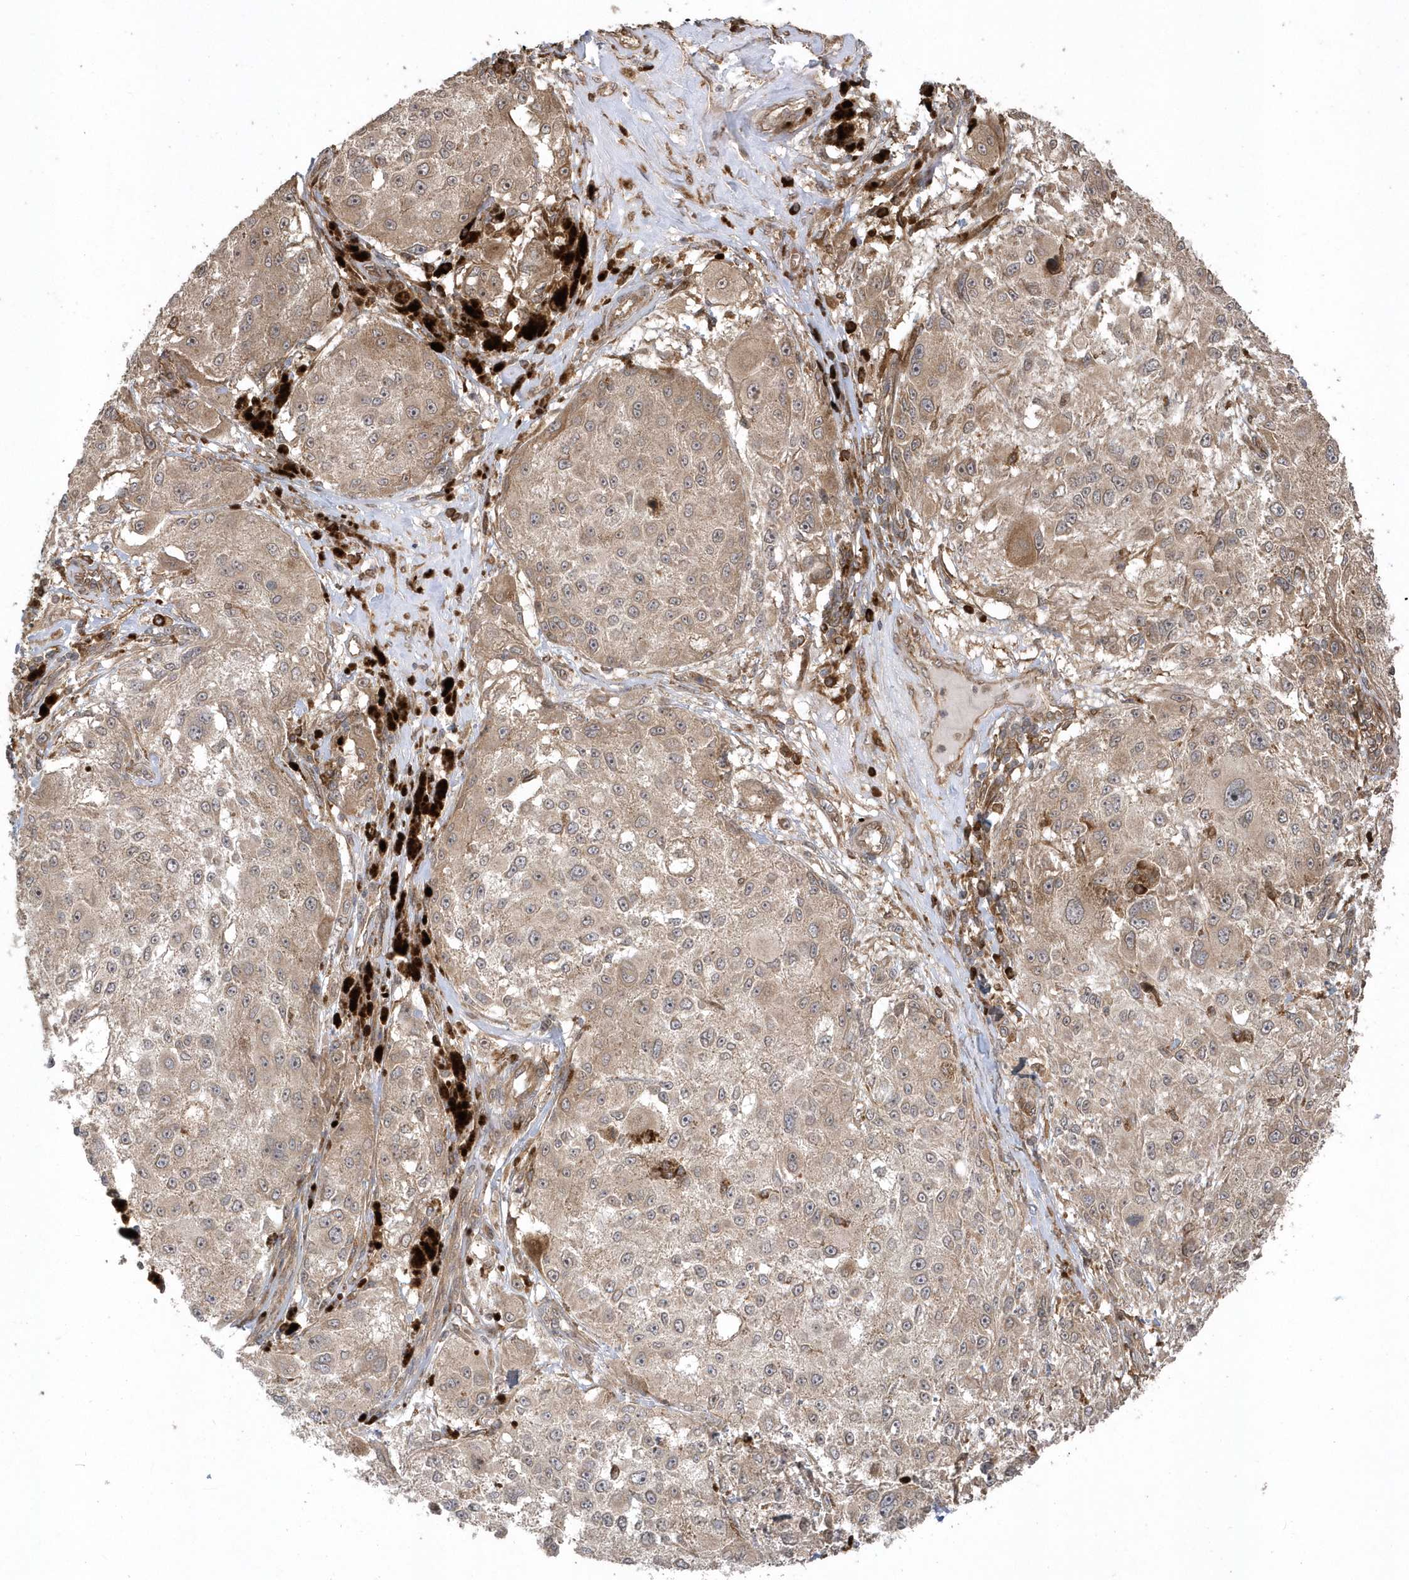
{"staining": {"intensity": "moderate", "quantity": "25%-75%", "location": "cytoplasmic/membranous"}, "tissue": "melanoma", "cell_type": "Tumor cells", "image_type": "cancer", "snomed": [{"axis": "morphology", "description": "Necrosis, NOS"}, {"axis": "morphology", "description": "Malignant melanoma, NOS"}, {"axis": "topography", "description": "Skin"}], "caption": "This histopathology image demonstrates immunohistochemistry staining of human melanoma, with medium moderate cytoplasmic/membranous staining in approximately 25%-75% of tumor cells.", "gene": "HERPUD1", "patient": {"sex": "female", "age": 87}}